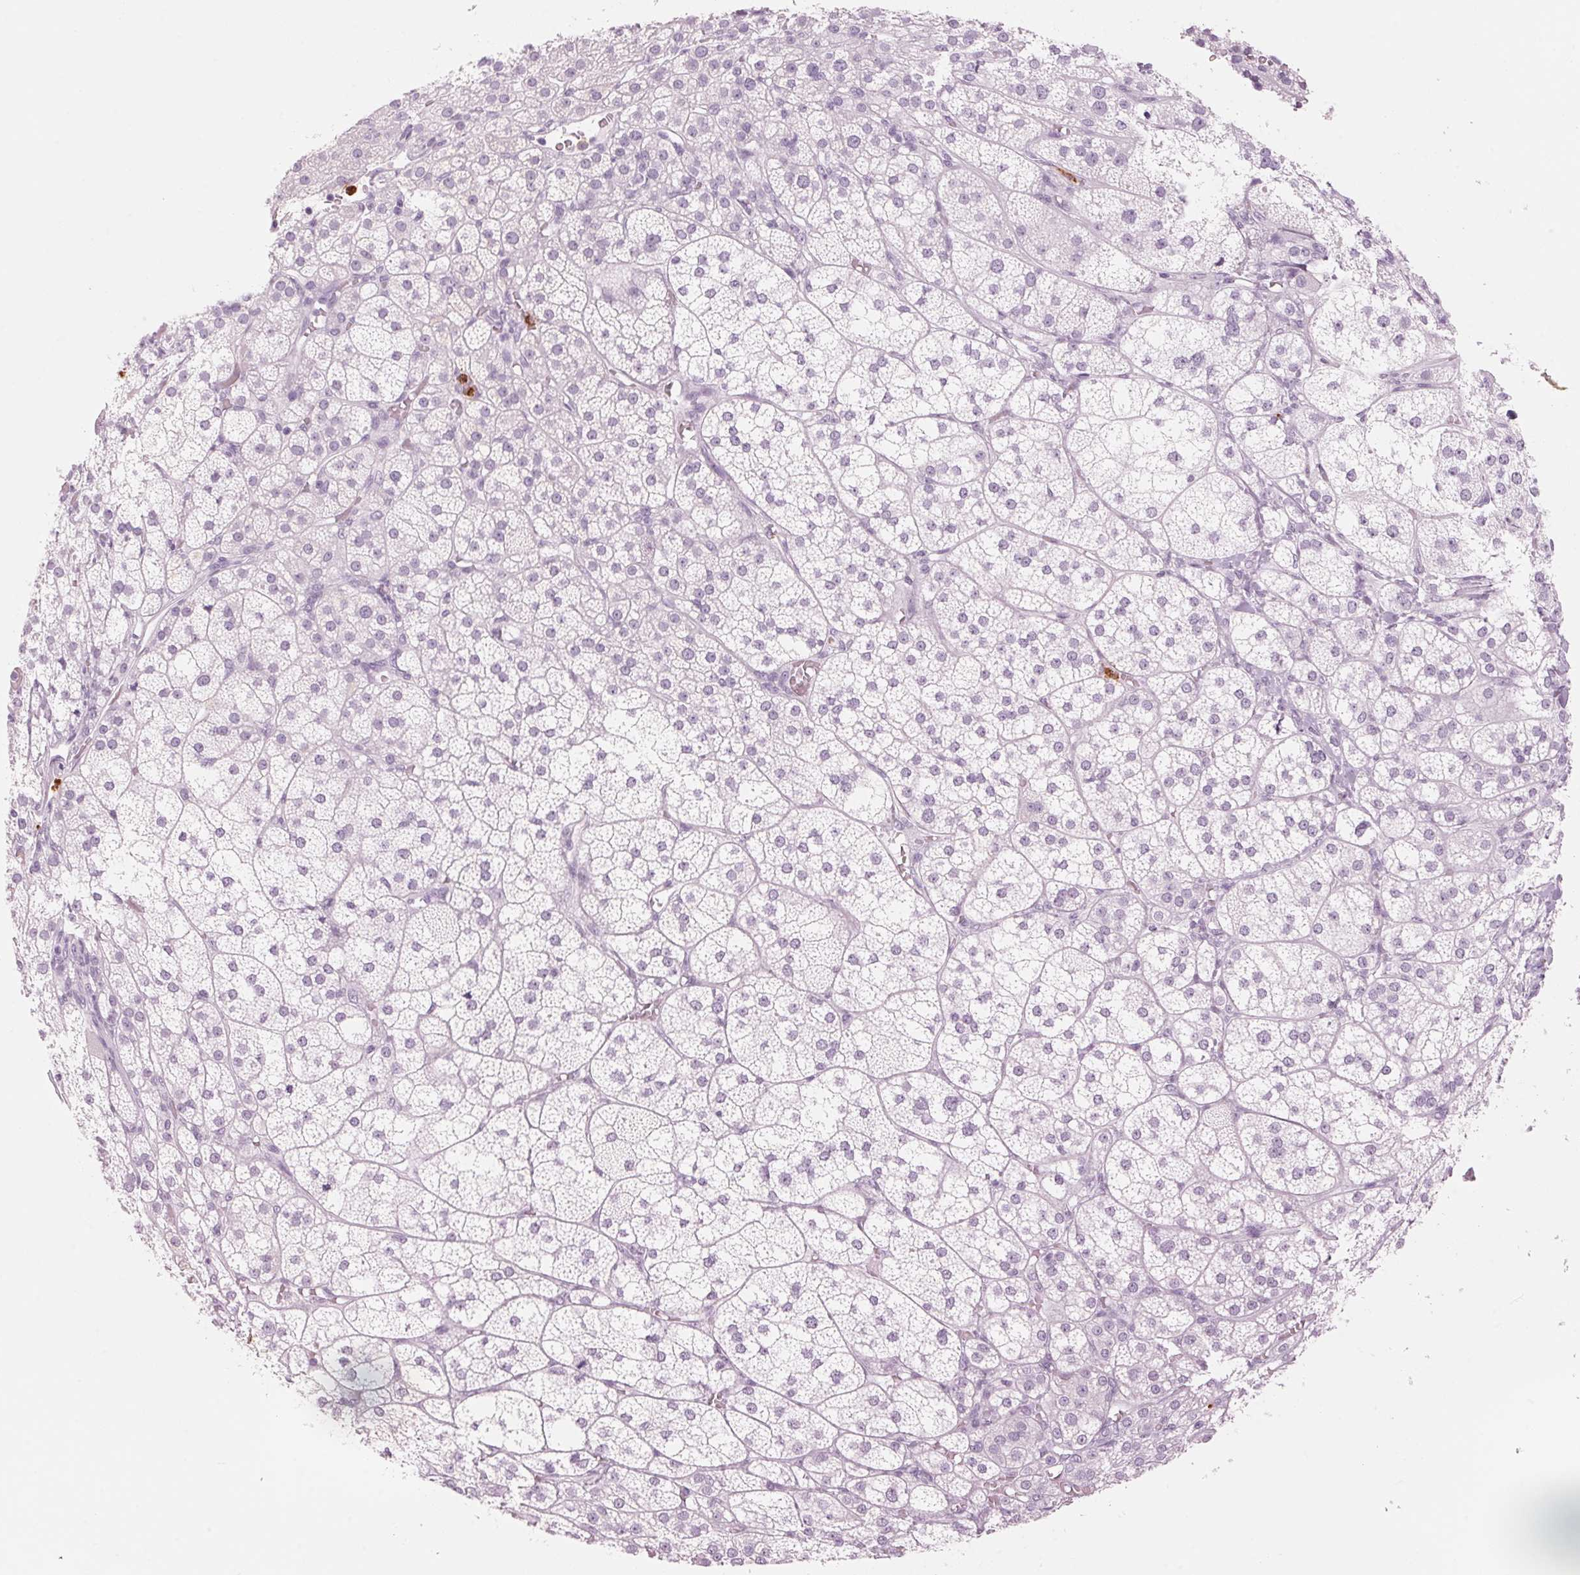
{"staining": {"intensity": "negative", "quantity": "none", "location": "none"}, "tissue": "adrenal gland", "cell_type": "Glandular cells", "image_type": "normal", "snomed": [{"axis": "morphology", "description": "Normal tissue, NOS"}, {"axis": "topography", "description": "Adrenal gland"}], "caption": "IHC micrograph of normal adrenal gland stained for a protein (brown), which reveals no expression in glandular cells.", "gene": "KLK7", "patient": {"sex": "female", "age": 60}}